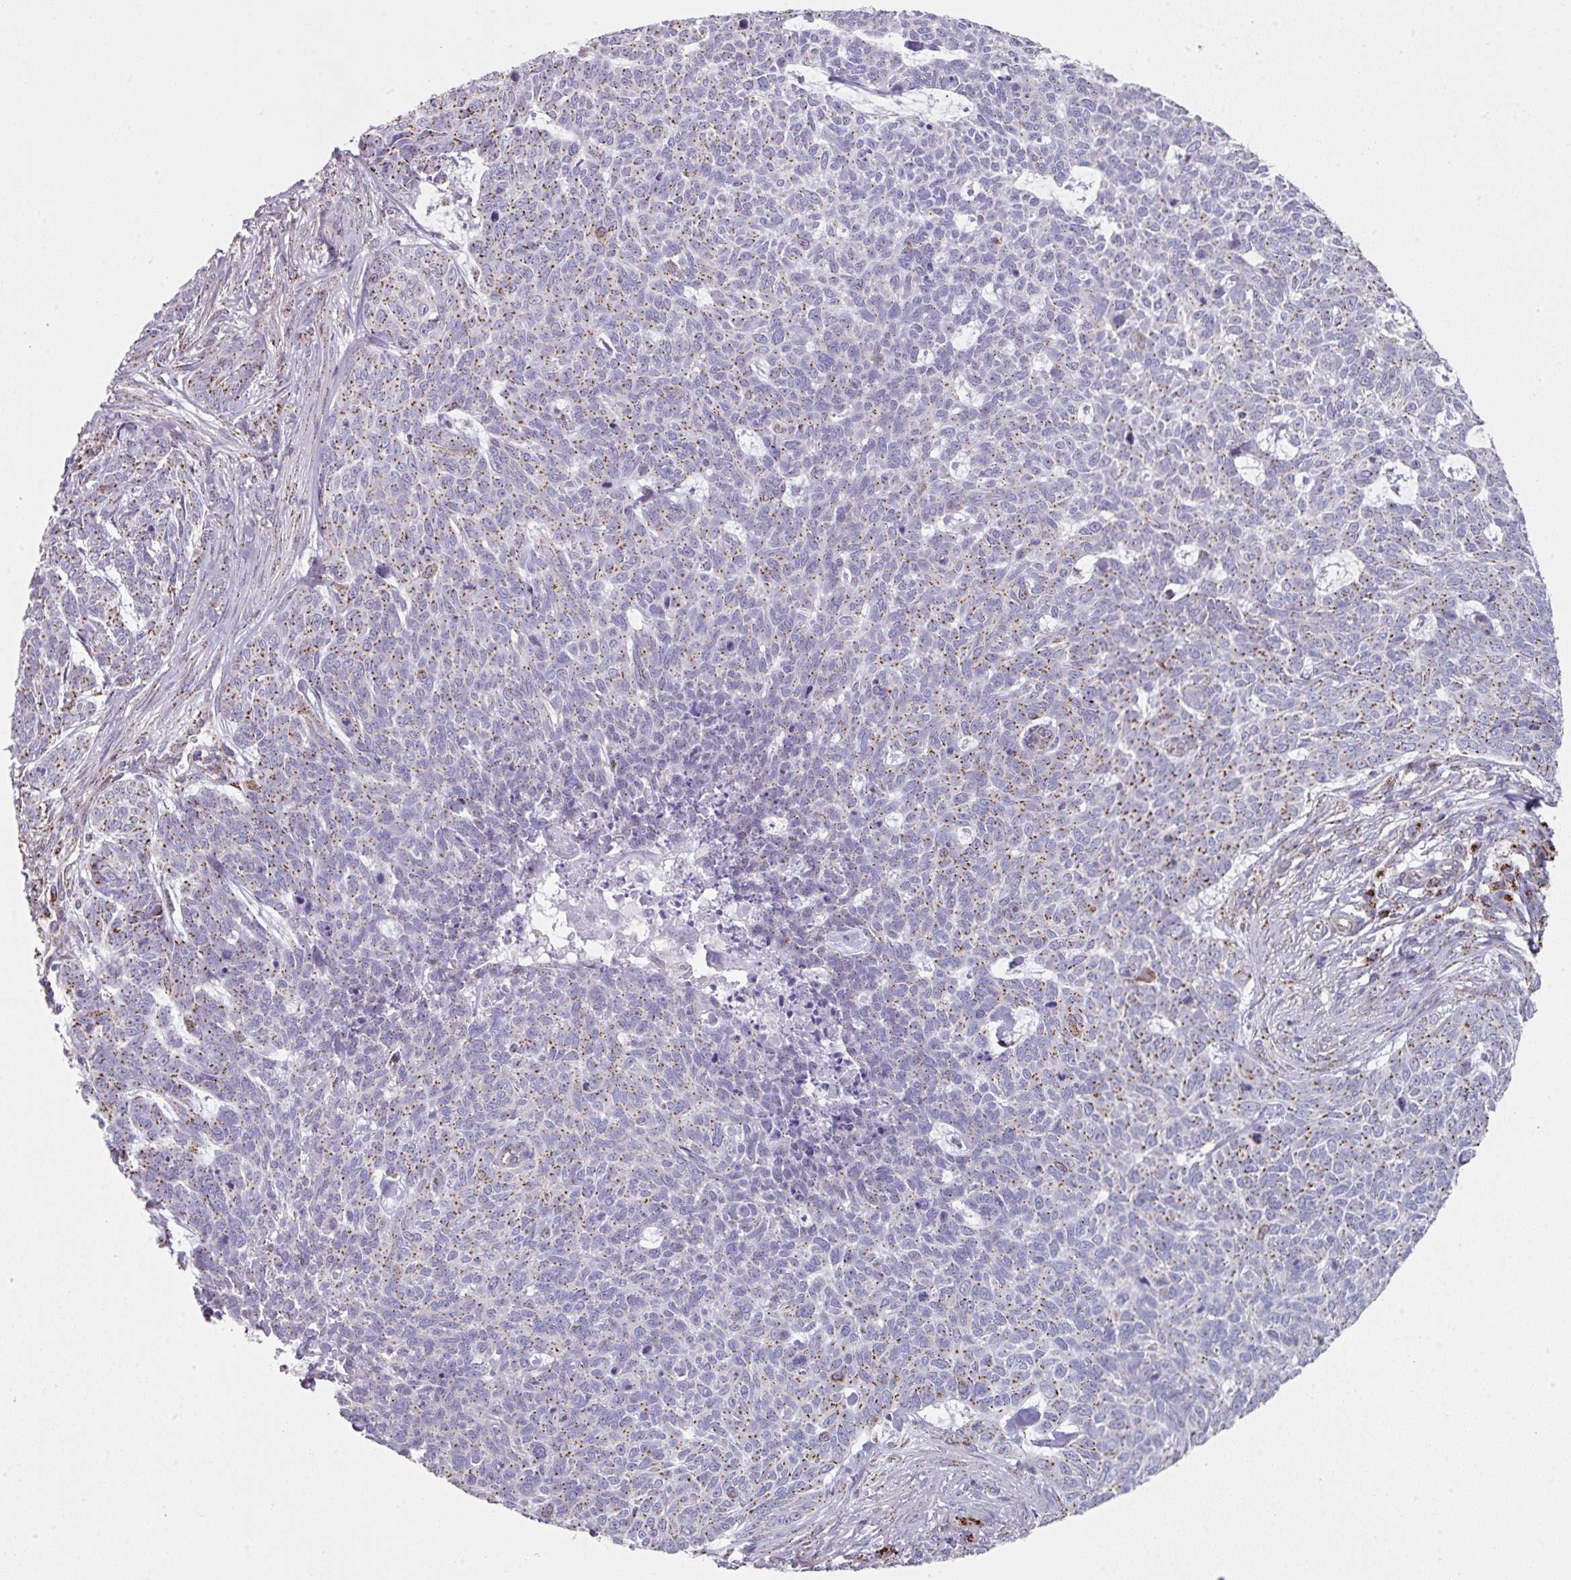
{"staining": {"intensity": "moderate", "quantity": "25%-75%", "location": "cytoplasmic/membranous"}, "tissue": "skin cancer", "cell_type": "Tumor cells", "image_type": "cancer", "snomed": [{"axis": "morphology", "description": "Basal cell carcinoma"}, {"axis": "topography", "description": "Skin"}], "caption": "A medium amount of moderate cytoplasmic/membranous expression is identified in approximately 25%-75% of tumor cells in skin cancer tissue.", "gene": "CCDC85B", "patient": {"sex": "female", "age": 93}}